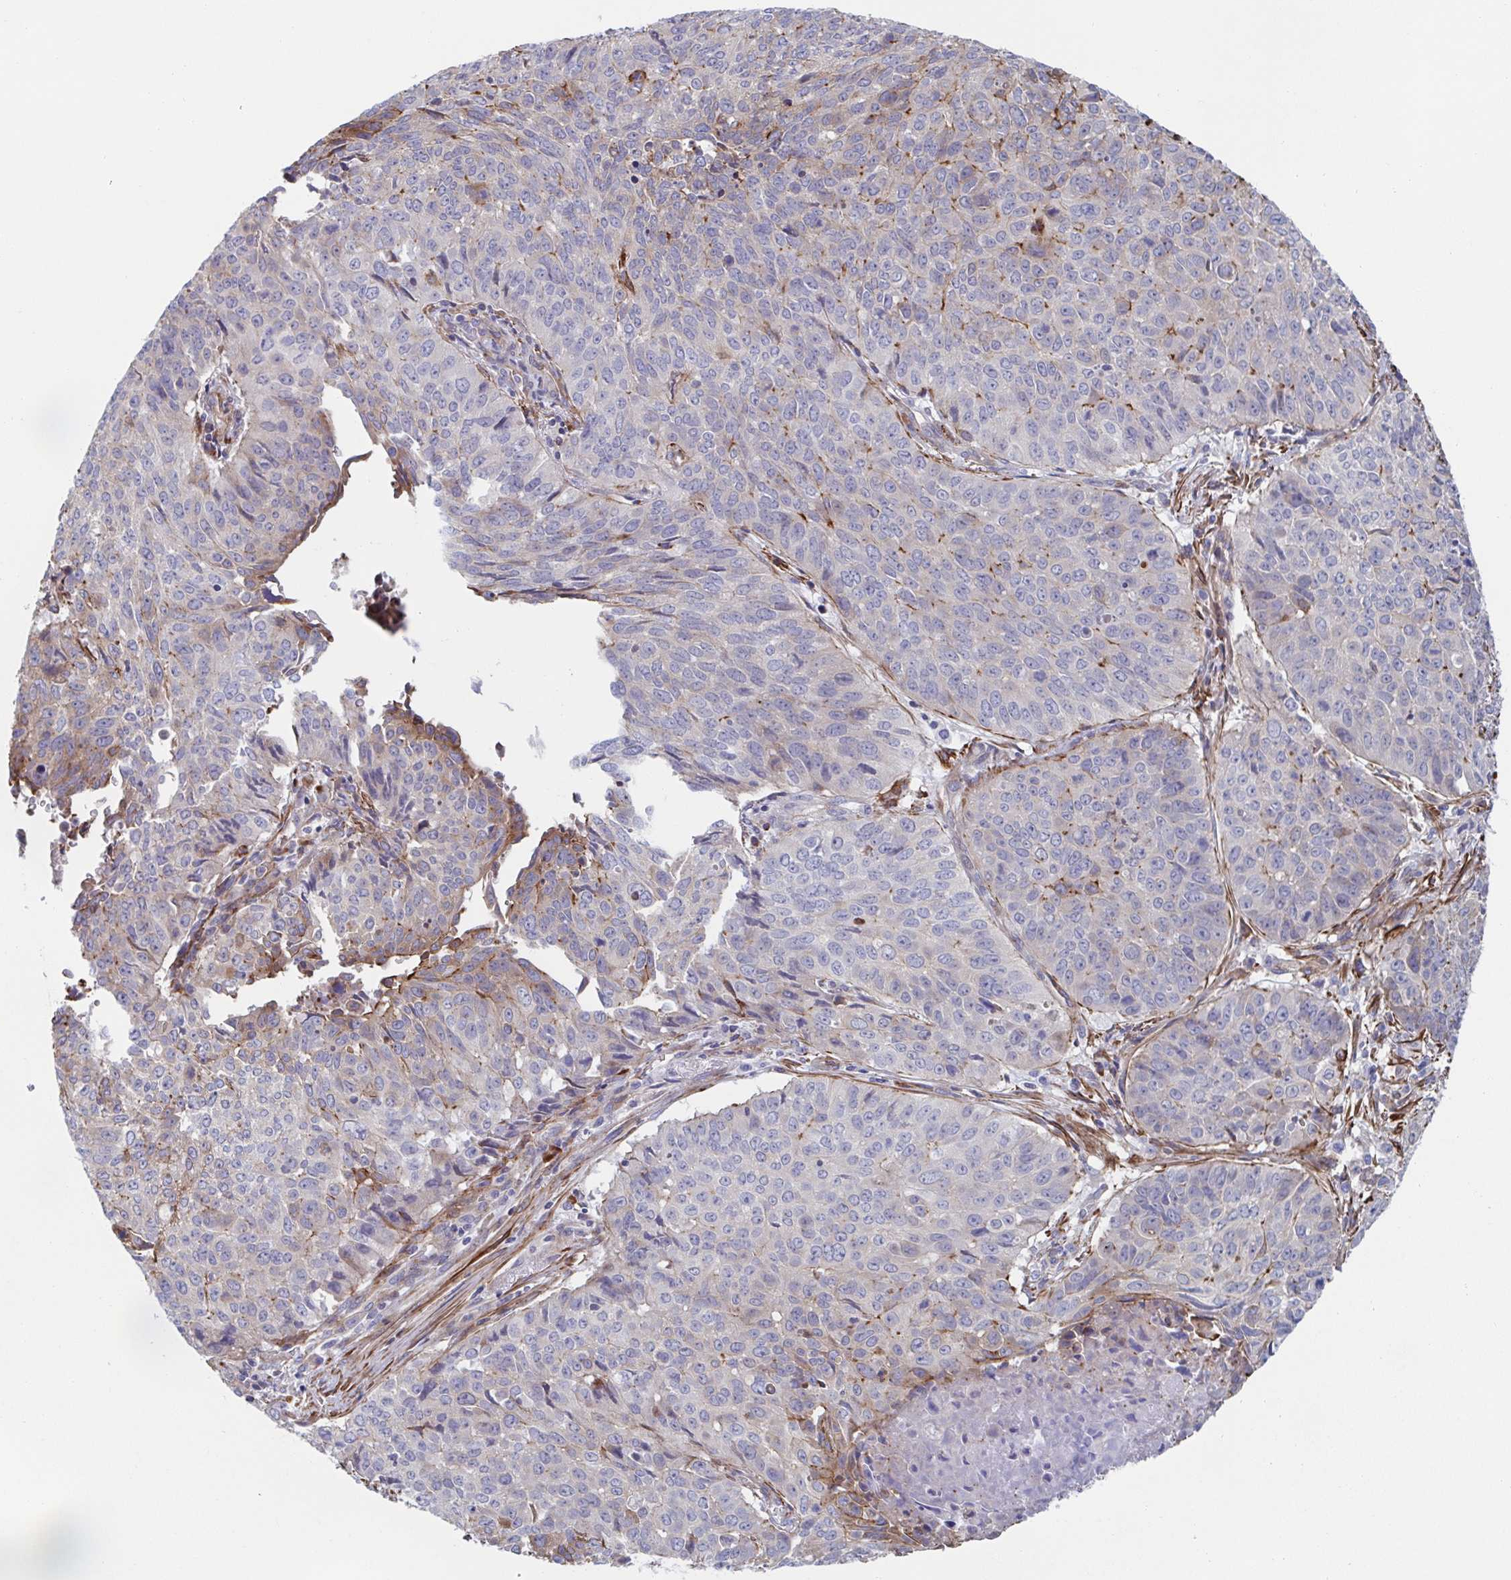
{"staining": {"intensity": "weak", "quantity": "<25%", "location": "cytoplasmic/membranous"}, "tissue": "lung cancer", "cell_type": "Tumor cells", "image_type": "cancer", "snomed": [{"axis": "morphology", "description": "Normal tissue, NOS"}, {"axis": "morphology", "description": "Squamous cell carcinoma, NOS"}, {"axis": "topography", "description": "Bronchus"}, {"axis": "topography", "description": "Lung"}], "caption": "Tumor cells are negative for protein expression in human lung squamous cell carcinoma.", "gene": "KLC3", "patient": {"sex": "male", "age": 64}}